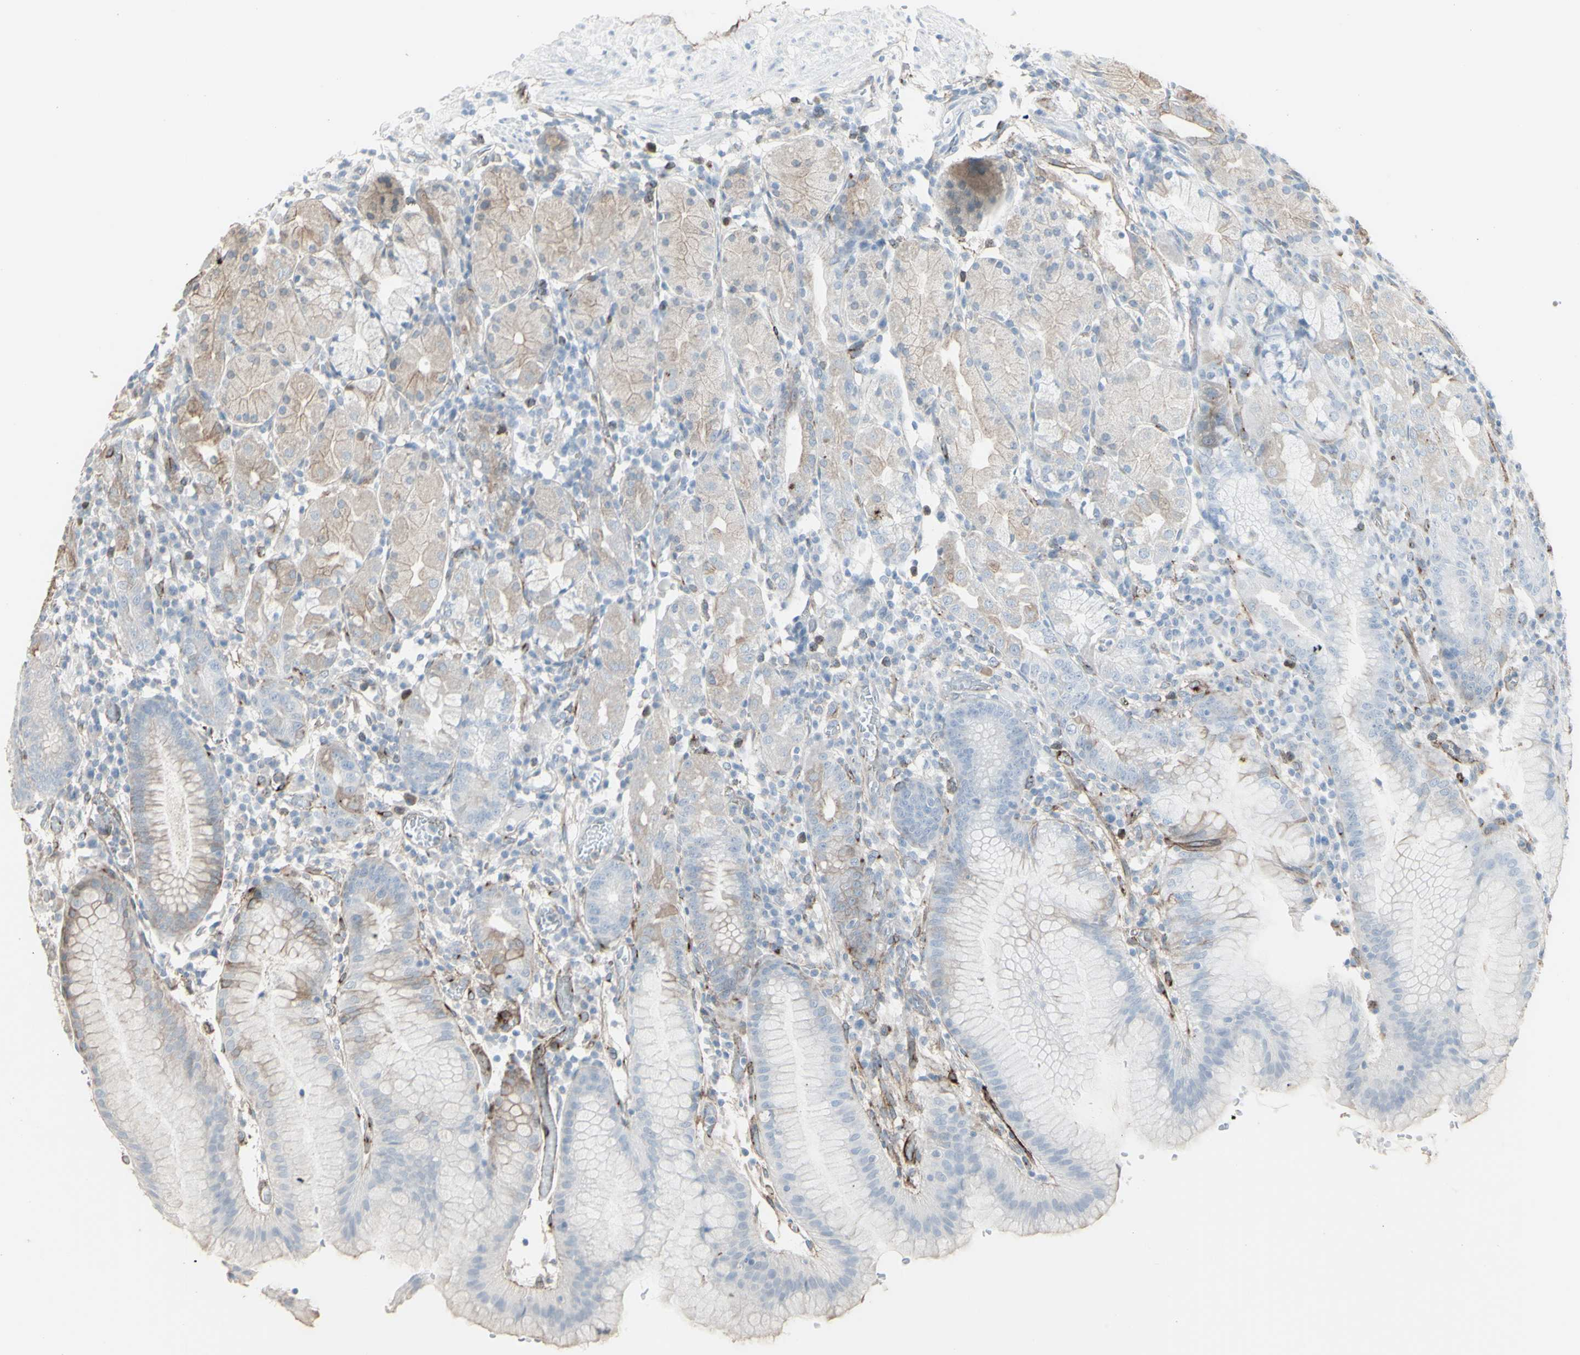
{"staining": {"intensity": "moderate", "quantity": "<25%", "location": "cytoplasmic/membranous"}, "tissue": "stomach", "cell_type": "Glandular cells", "image_type": "normal", "snomed": [{"axis": "morphology", "description": "Normal tissue, NOS"}, {"axis": "topography", "description": "Stomach"}, {"axis": "topography", "description": "Stomach, lower"}], "caption": "IHC staining of unremarkable stomach, which displays low levels of moderate cytoplasmic/membranous staining in about <25% of glandular cells indicating moderate cytoplasmic/membranous protein positivity. The staining was performed using DAB (brown) for protein detection and nuclei were counterstained in hematoxylin (blue).", "gene": "GJA1", "patient": {"sex": "female", "age": 75}}